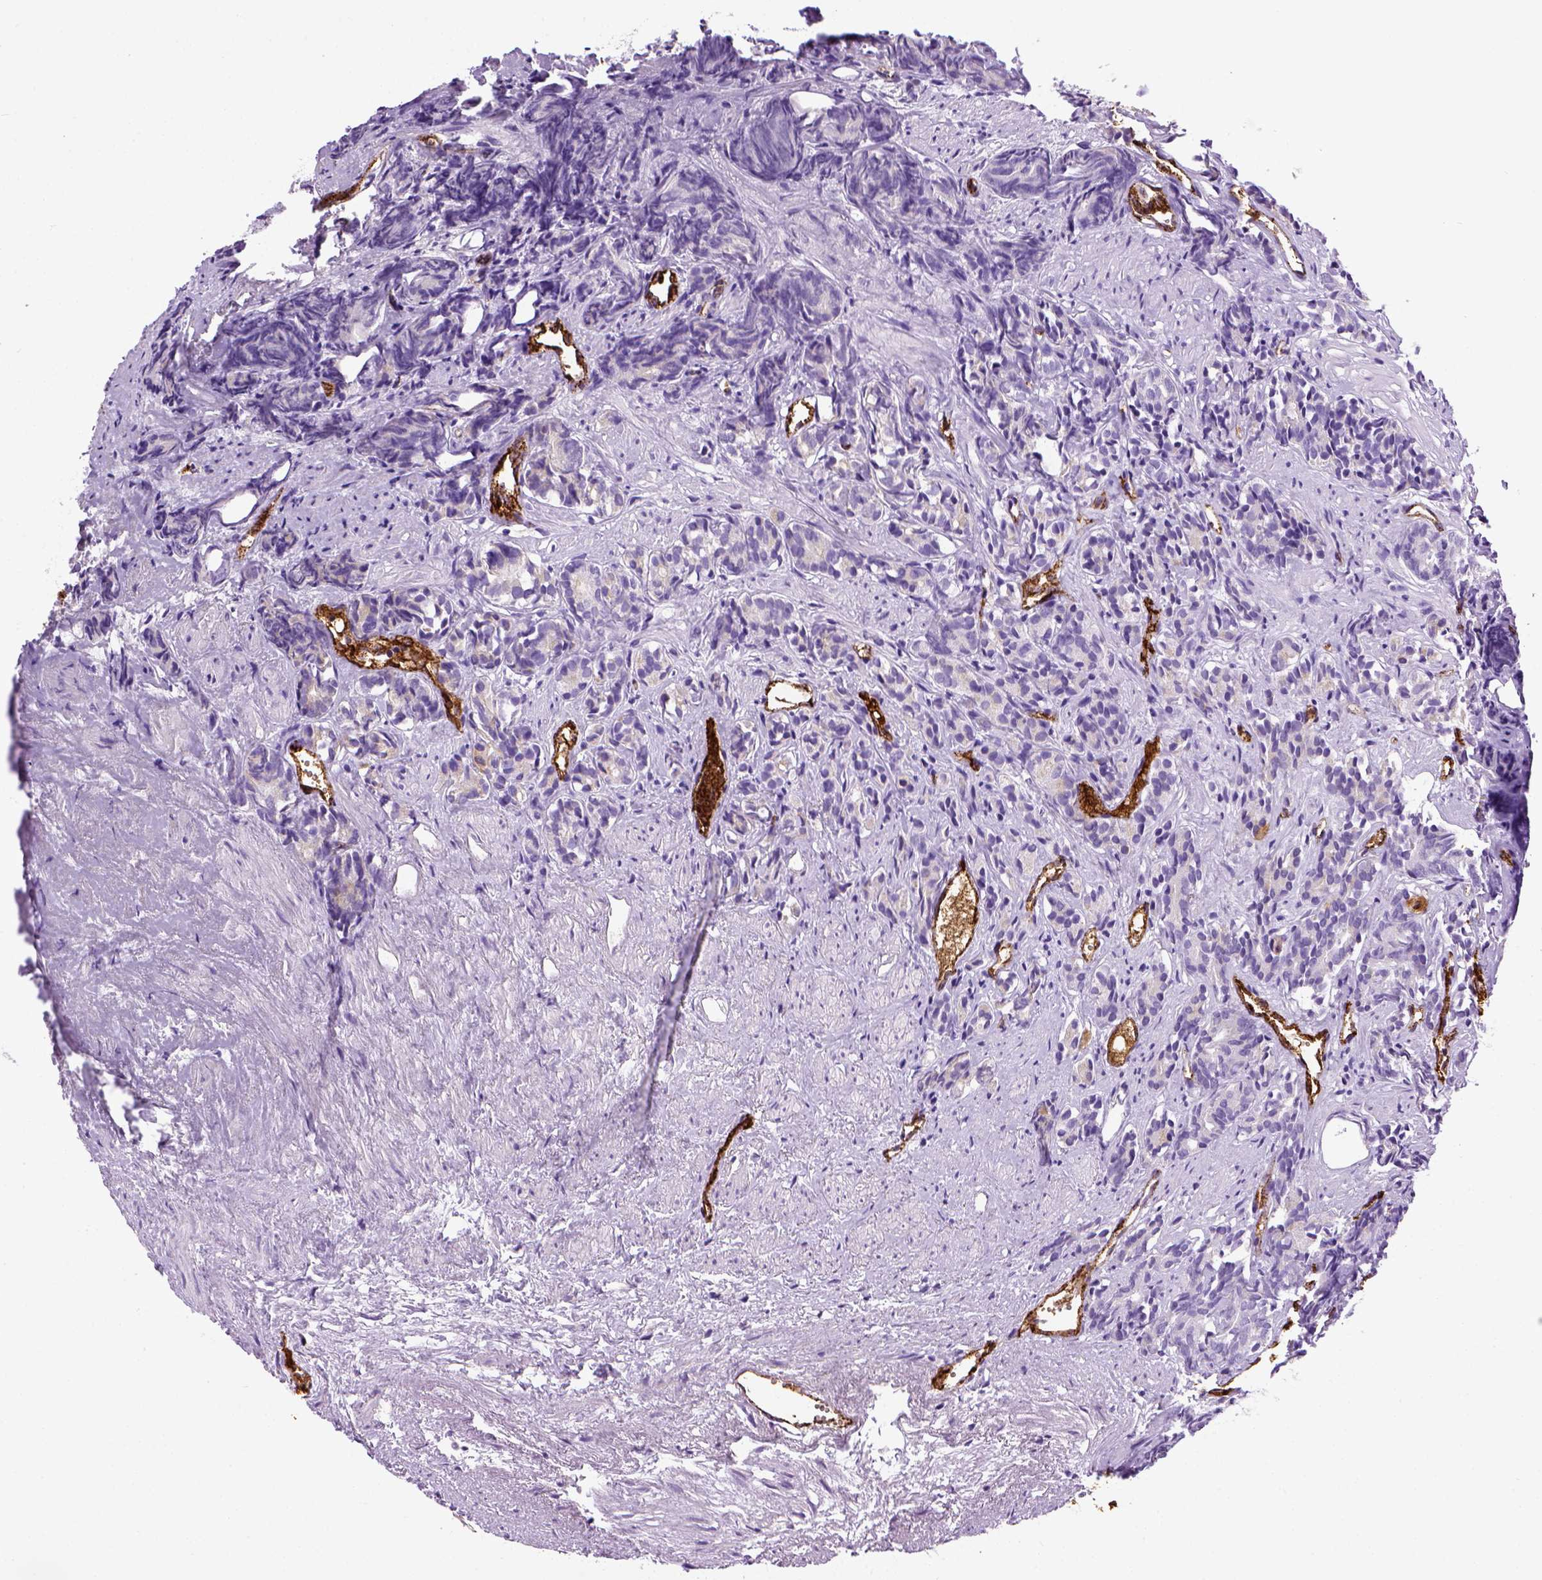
{"staining": {"intensity": "negative", "quantity": "none", "location": "none"}, "tissue": "prostate cancer", "cell_type": "Tumor cells", "image_type": "cancer", "snomed": [{"axis": "morphology", "description": "Adenocarcinoma, High grade"}, {"axis": "topography", "description": "Prostate"}], "caption": "The photomicrograph displays no significant staining in tumor cells of high-grade adenocarcinoma (prostate).", "gene": "VWF", "patient": {"sex": "male", "age": 84}}